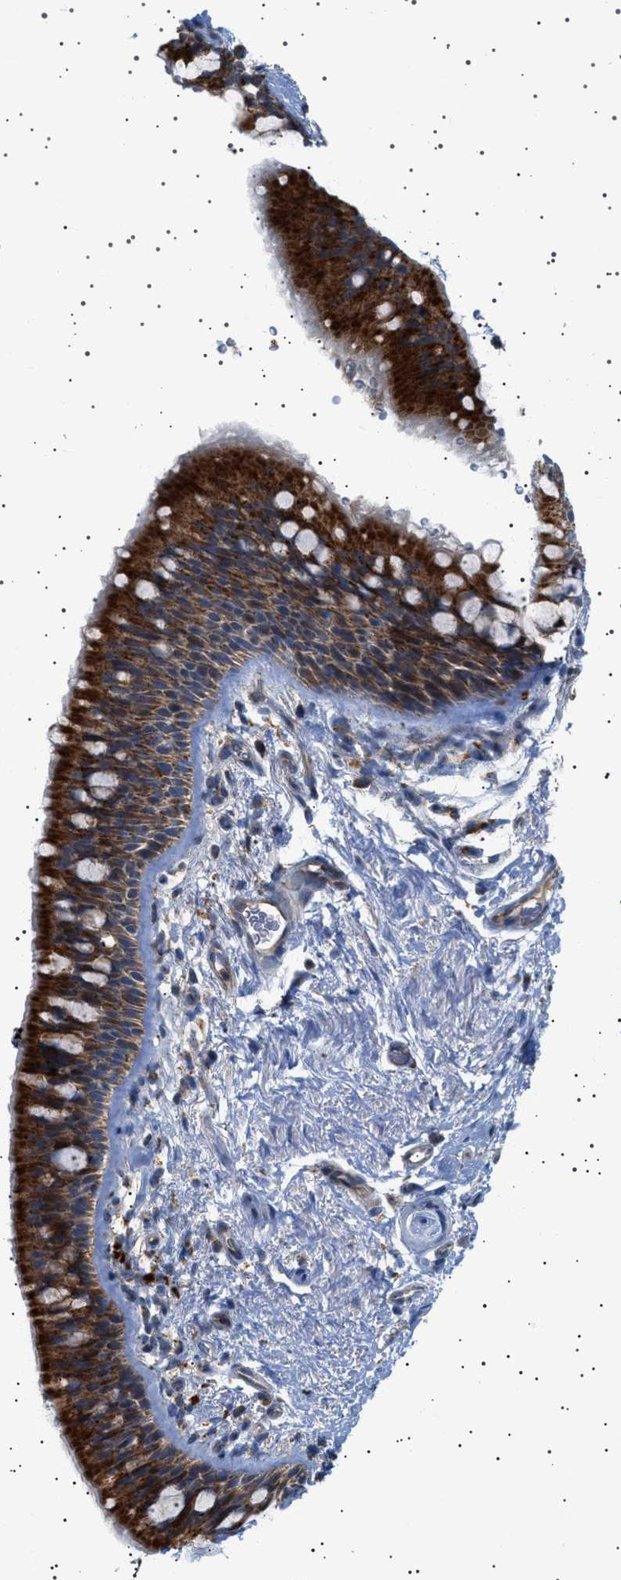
{"staining": {"intensity": "negative", "quantity": "none", "location": "none"}, "tissue": "adipose tissue", "cell_type": "Adipocytes", "image_type": "normal", "snomed": [{"axis": "morphology", "description": "Normal tissue, NOS"}, {"axis": "topography", "description": "Cartilage tissue"}, {"axis": "topography", "description": "Bronchus"}], "caption": "Histopathology image shows no significant protein staining in adipocytes of benign adipose tissue. (Immunohistochemistry, brightfield microscopy, high magnification).", "gene": "UBXN8", "patient": {"sex": "female", "age": 53}}